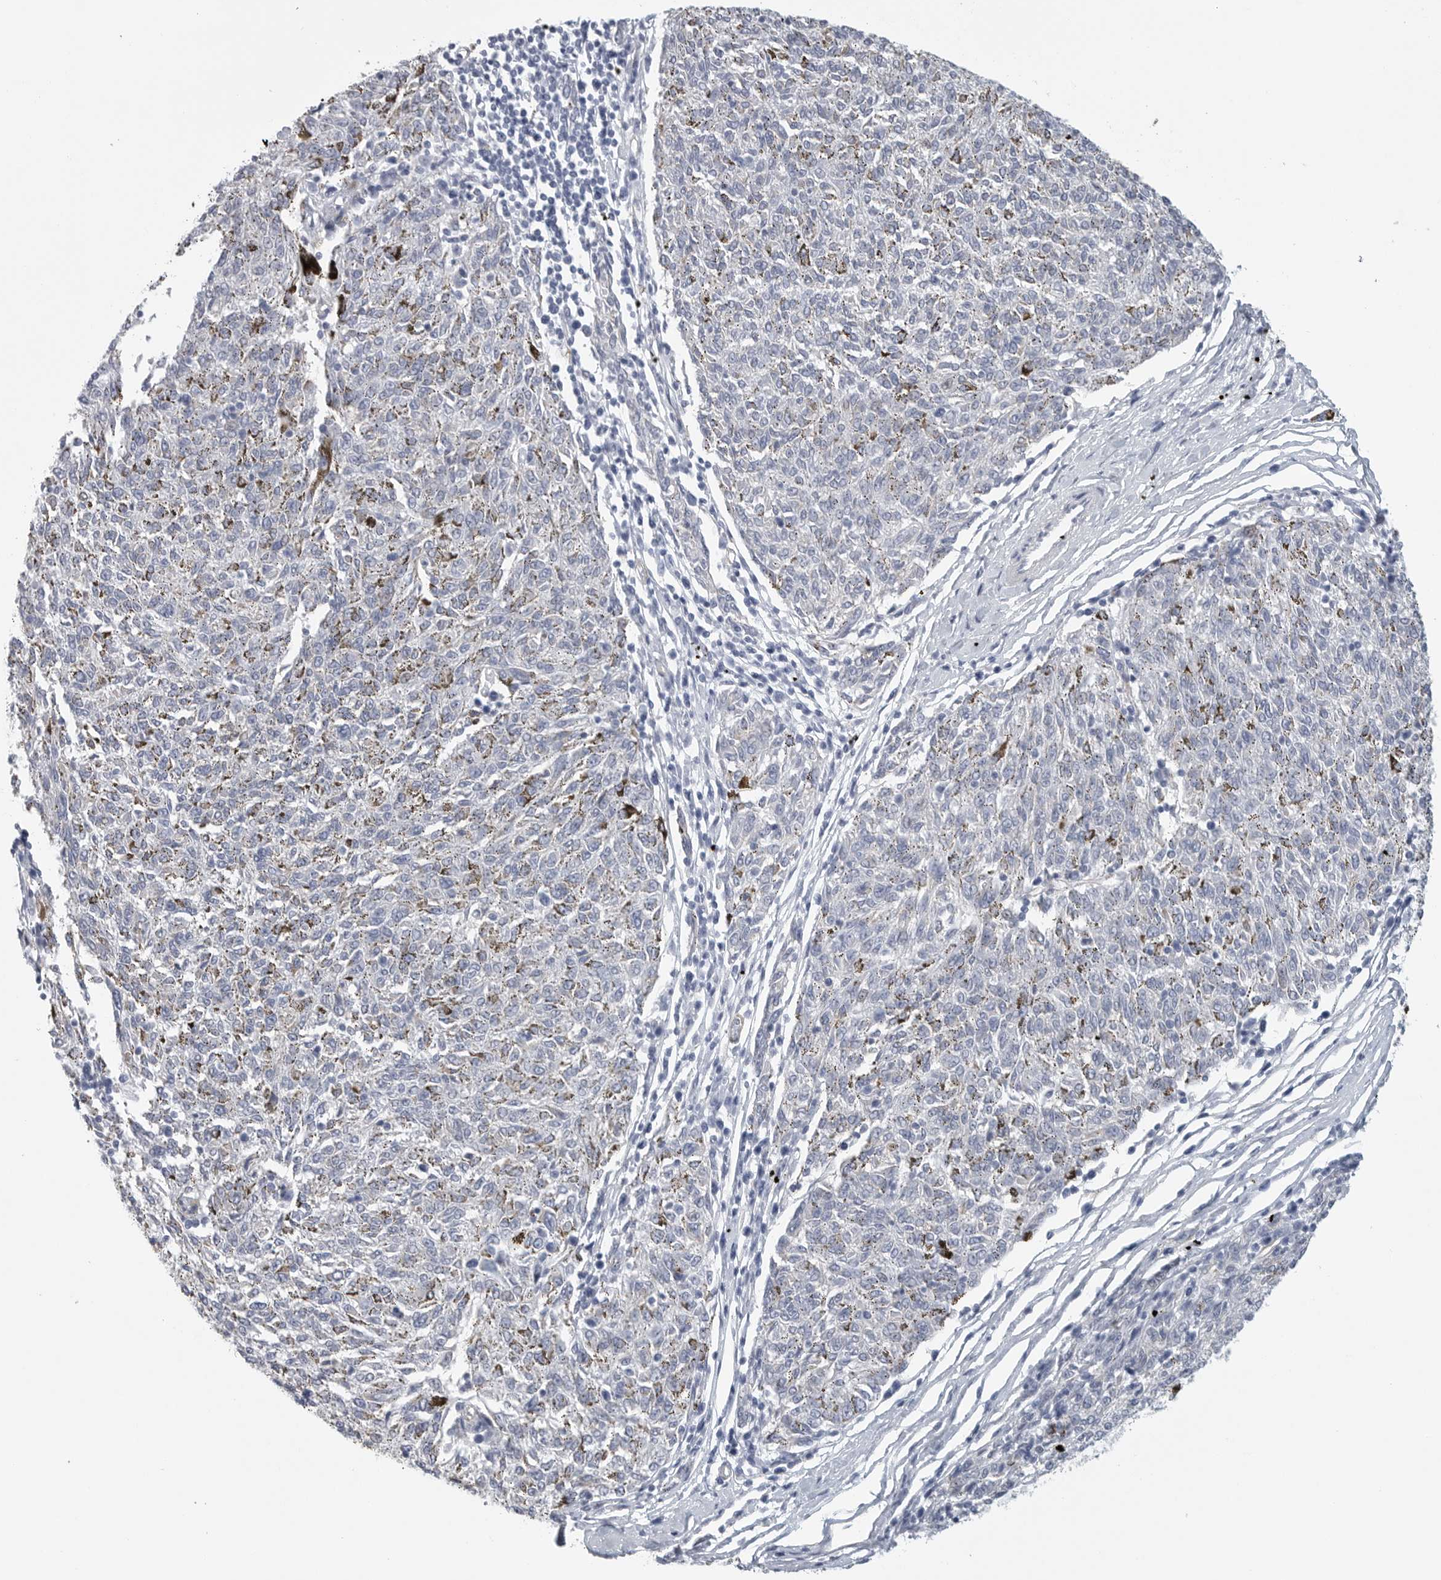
{"staining": {"intensity": "negative", "quantity": "none", "location": "none"}, "tissue": "melanoma", "cell_type": "Tumor cells", "image_type": "cancer", "snomed": [{"axis": "morphology", "description": "Malignant melanoma, NOS"}, {"axis": "topography", "description": "Skin"}], "caption": "Malignant melanoma was stained to show a protein in brown. There is no significant staining in tumor cells.", "gene": "TNR", "patient": {"sex": "female", "age": 72}}